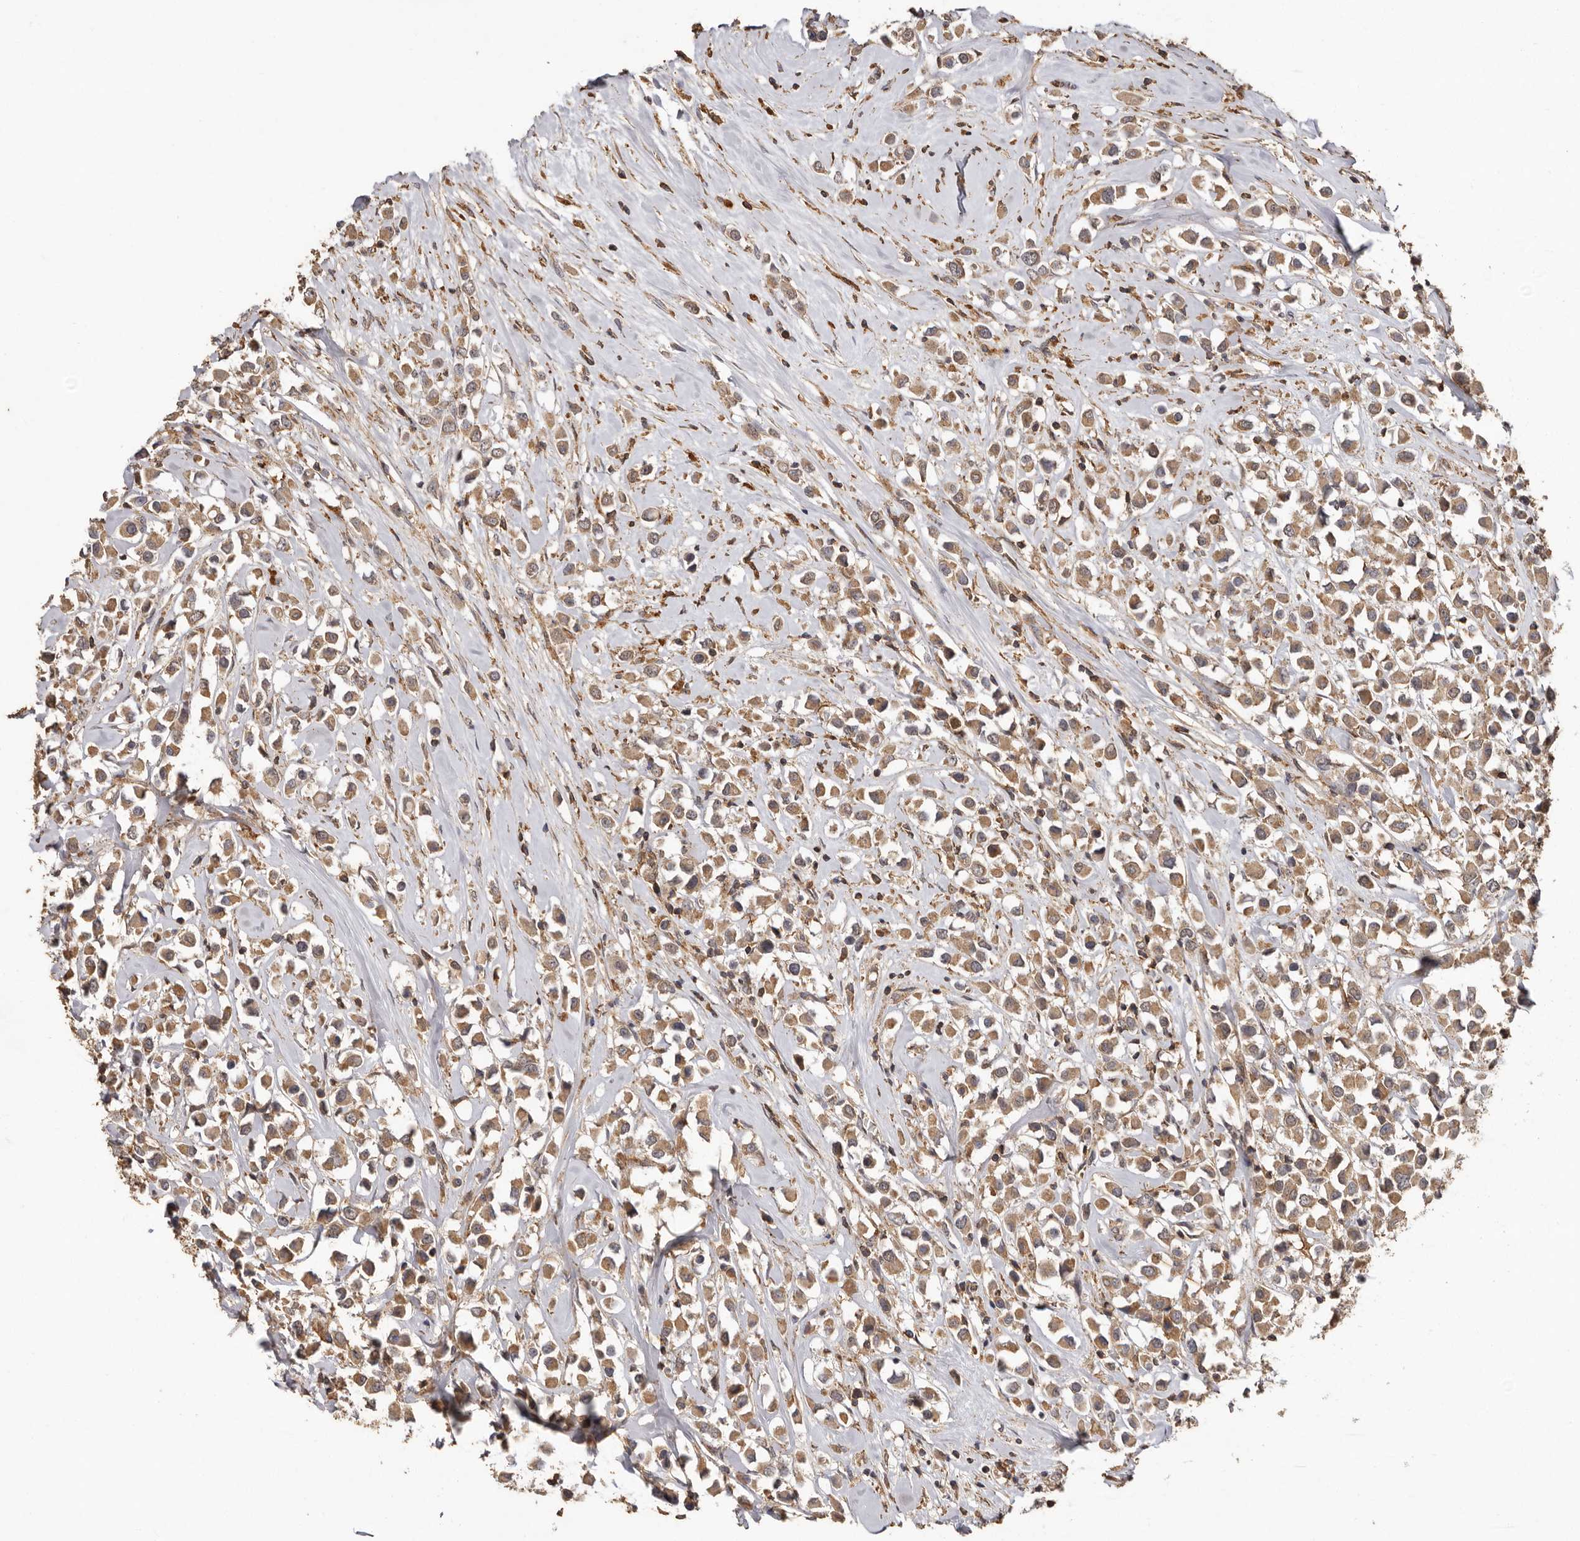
{"staining": {"intensity": "moderate", "quantity": ">75%", "location": "cytoplasmic/membranous"}, "tissue": "breast cancer", "cell_type": "Tumor cells", "image_type": "cancer", "snomed": [{"axis": "morphology", "description": "Duct carcinoma"}, {"axis": "topography", "description": "Breast"}], "caption": "IHC (DAB (3,3'-diaminobenzidine)) staining of intraductal carcinoma (breast) displays moderate cytoplasmic/membranous protein staining in approximately >75% of tumor cells.", "gene": "RWDD1", "patient": {"sex": "female", "age": 61}}